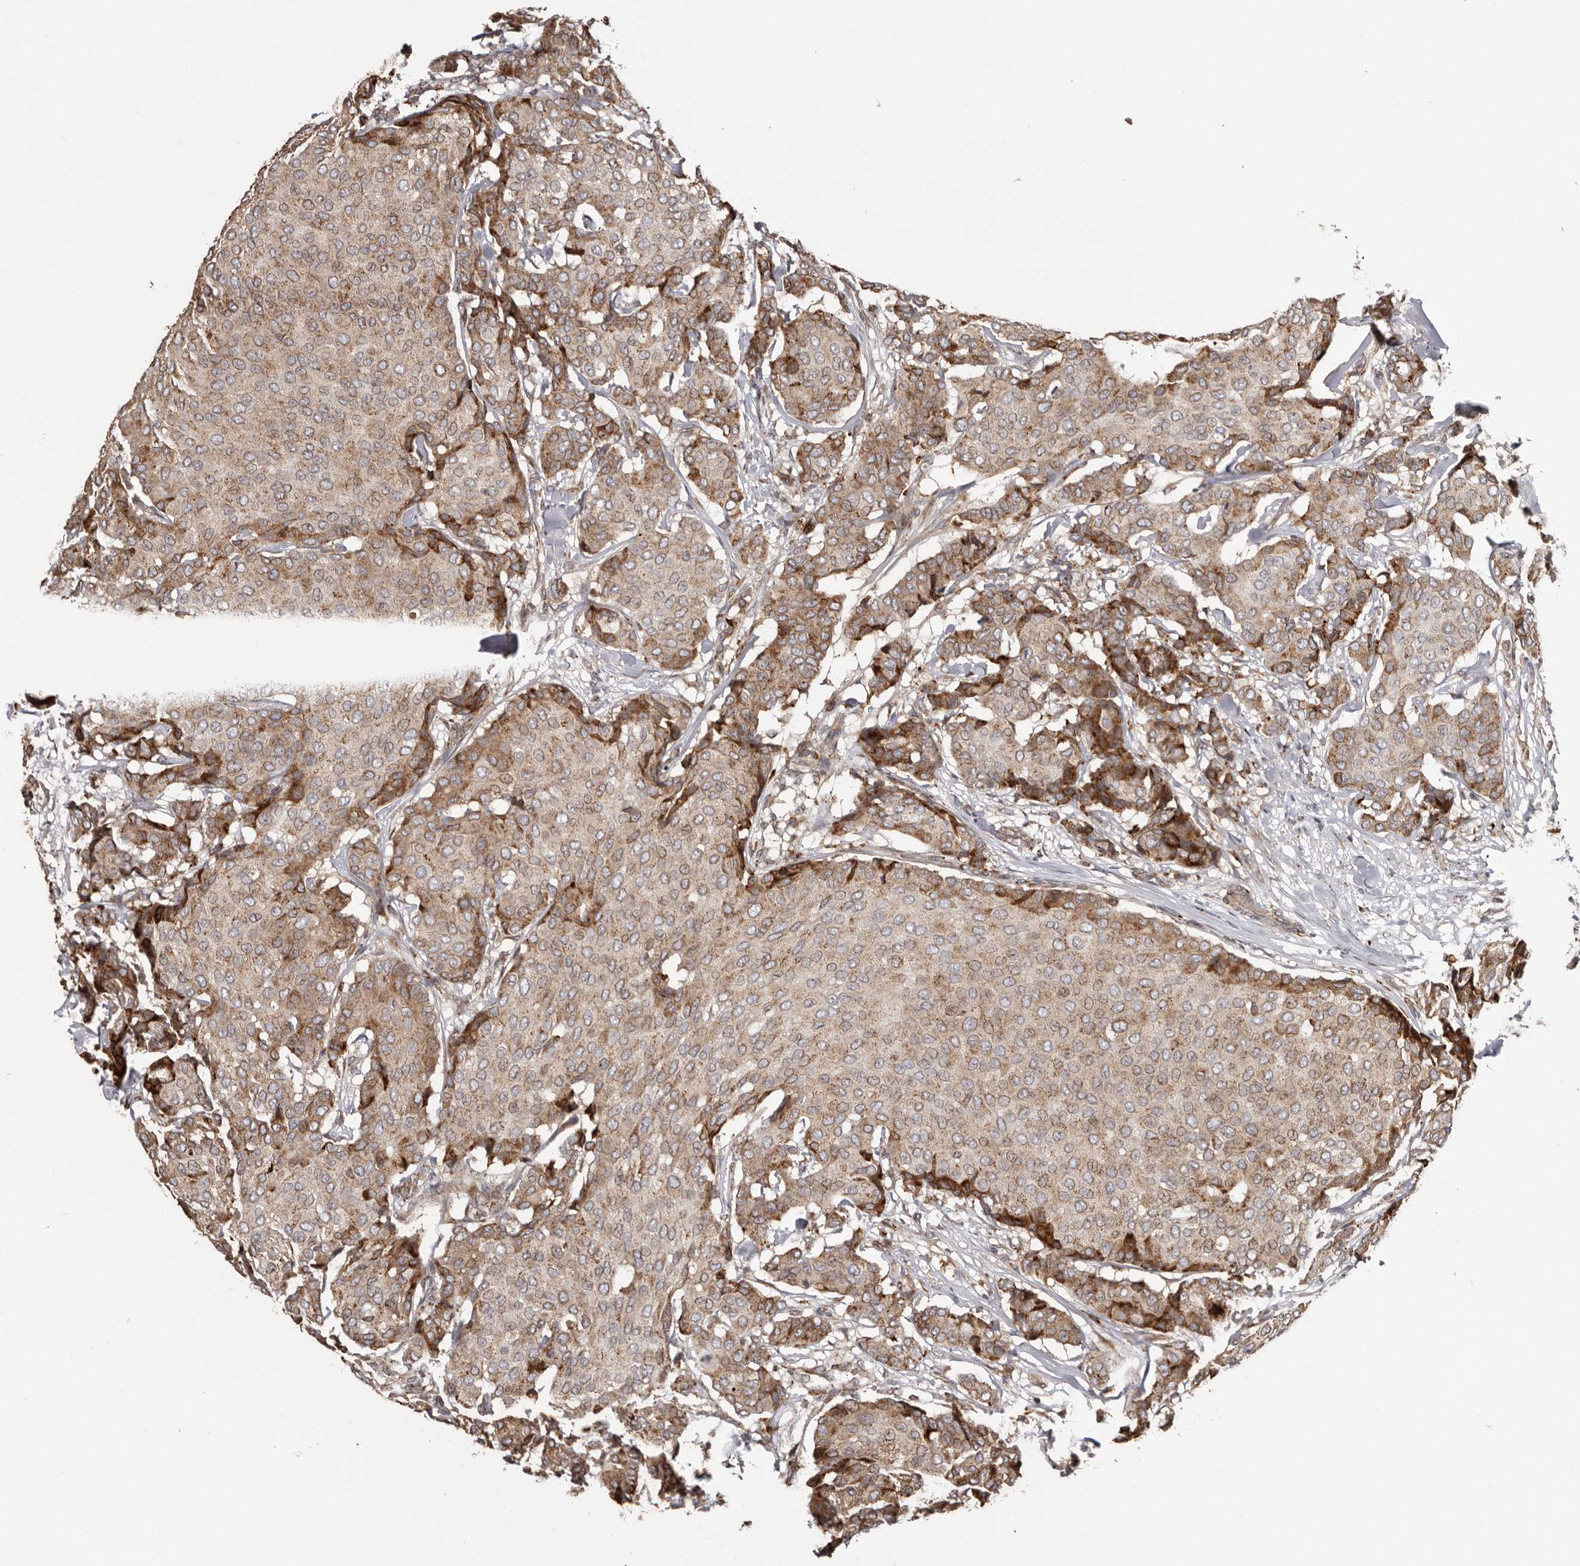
{"staining": {"intensity": "moderate", "quantity": ">75%", "location": "cytoplasmic/membranous"}, "tissue": "breast cancer", "cell_type": "Tumor cells", "image_type": "cancer", "snomed": [{"axis": "morphology", "description": "Duct carcinoma"}, {"axis": "topography", "description": "Breast"}], "caption": "A micrograph showing moderate cytoplasmic/membranous expression in about >75% of tumor cells in breast invasive ductal carcinoma, as visualized by brown immunohistochemical staining.", "gene": "NUP43", "patient": {"sex": "female", "age": 75}}